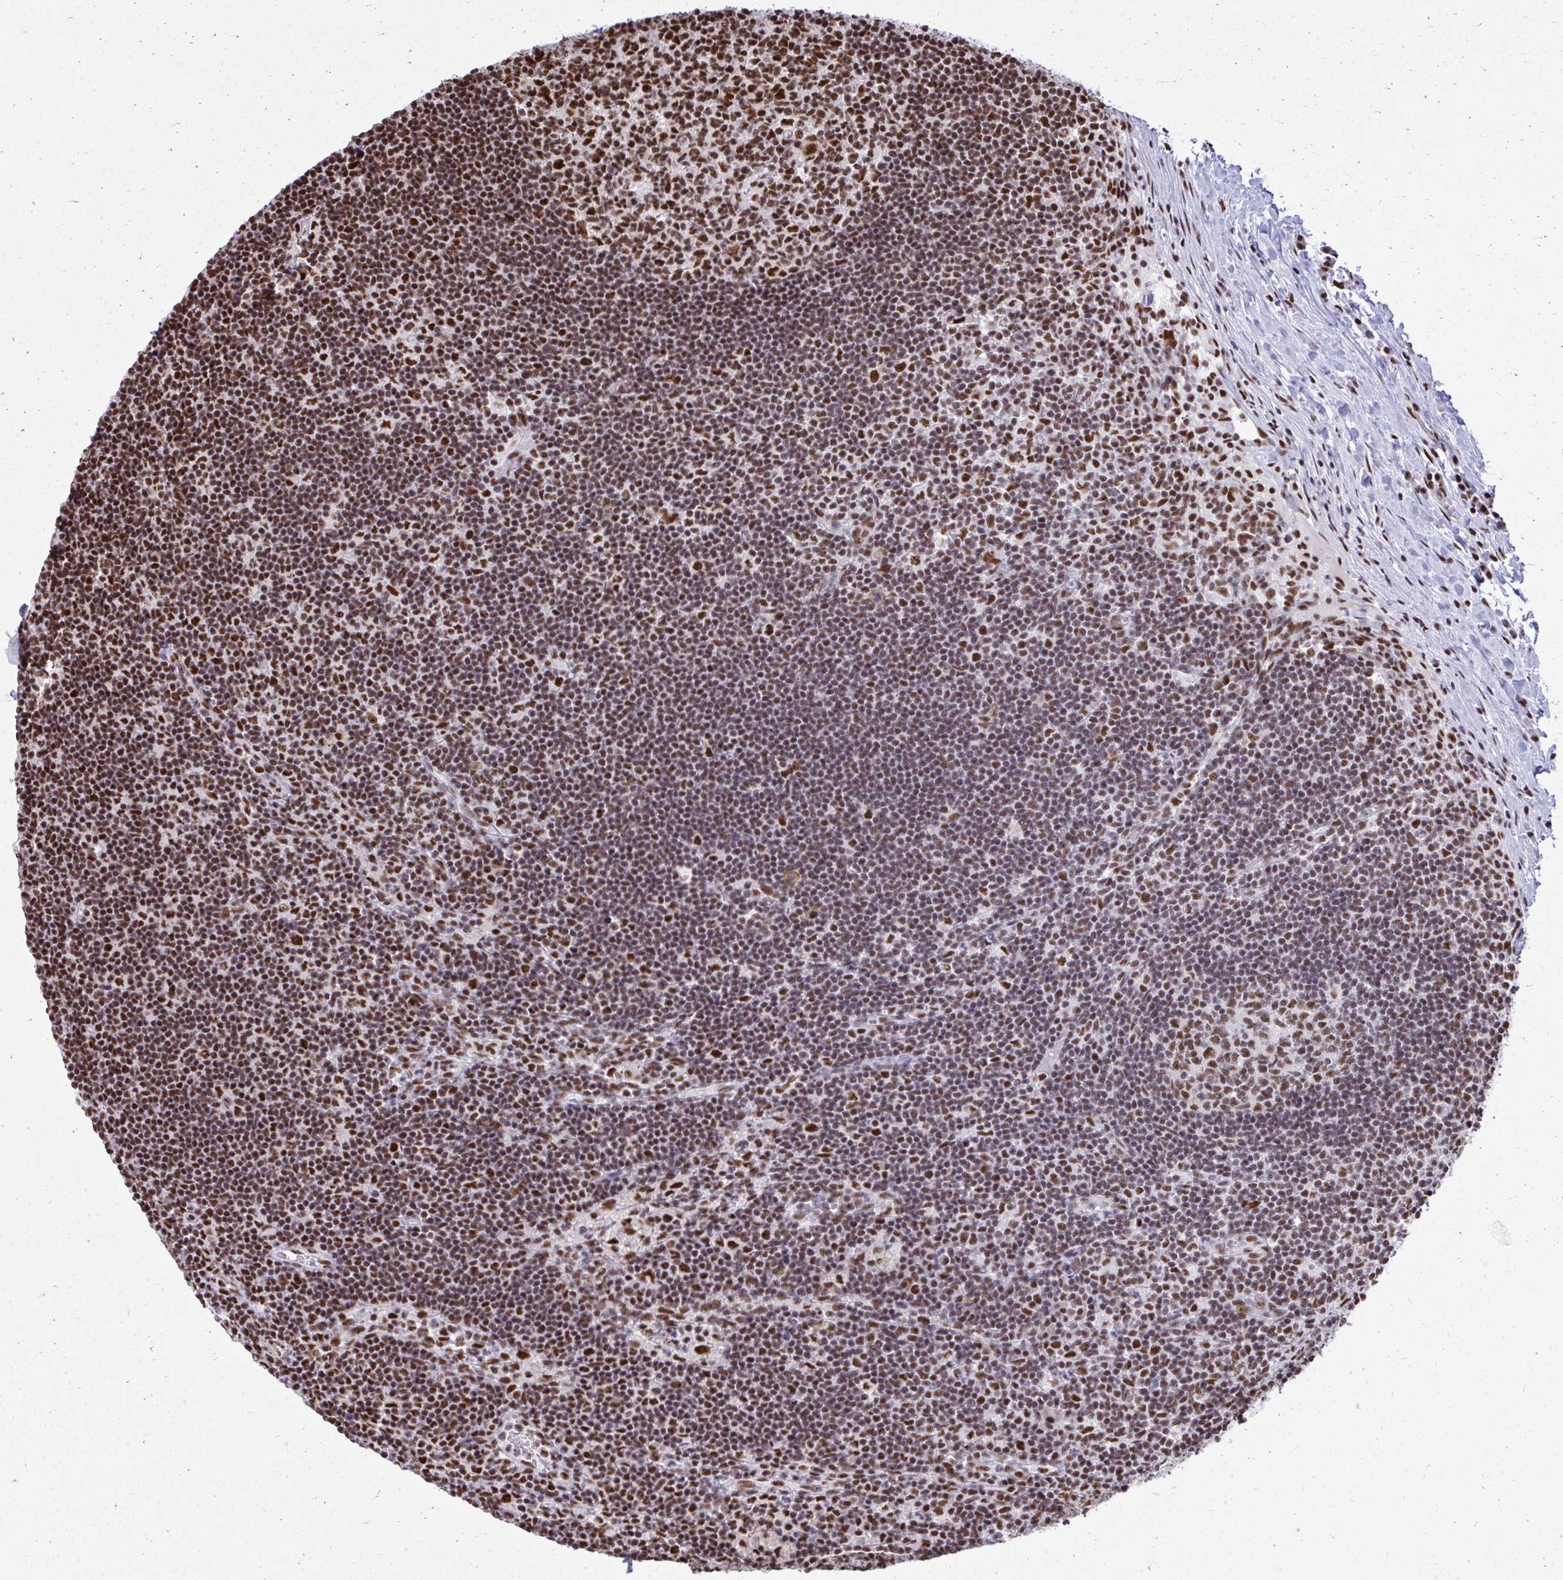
{"staining": {"intensity": "moderate", "quantity": ">75%", "location": "nuclear"}, "tissue": "lymph node", "cell_type": "Germinal center cells", "image_type": "normal", "snomed": [{"axis": "morphology", "description": "Normal tissue, NOS"}, {"axis": "topography", "description": "Lymph node"}], "caption": "Immunohistochemical staining of unremarkable lymph node reveals medium levels of moderate nuclear positivity in about >75% of germinal center cells.", "gene": "PRPF19", "patient": {"sex": "male", "age": 67}}